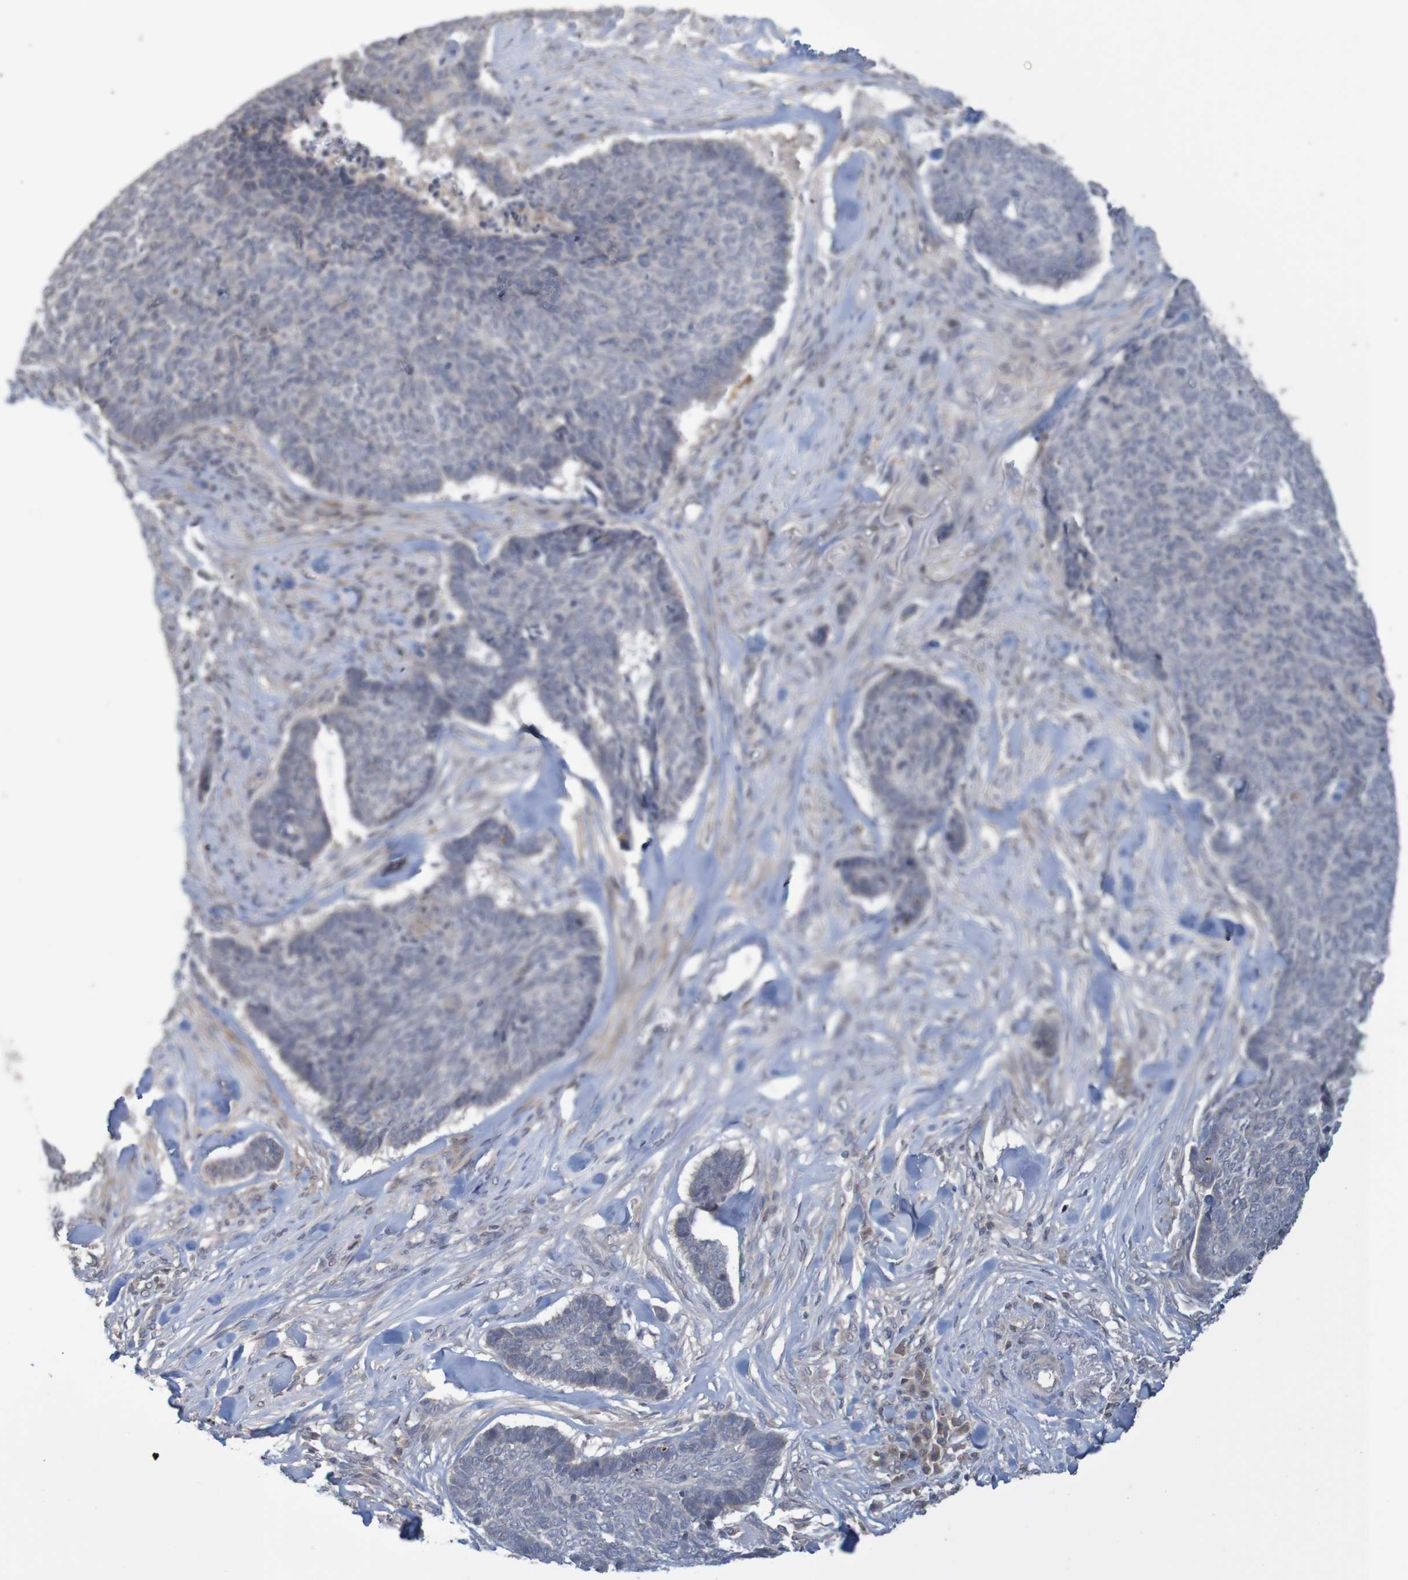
{"staining": {"intensity": "negative", "quantity": "none", "location": "none"}, "tissue": "skin cancer", "cell_type": "Tumor cells", "image_type": "cancer", "snomed": [{"axis": "morphology", "description": "Basal cell carcinoma"}, {"axis": "topography", "description": "Skin"}], "caption": "This image is of basal cell carcinoma (skin) stained with immunohistochemistry to label a protein in brown with the nuclei are counter-stained blue. There is no staining in tumor cells.", "gene": "ANKK1", "patient": {"sex": "male", "age": 84}}